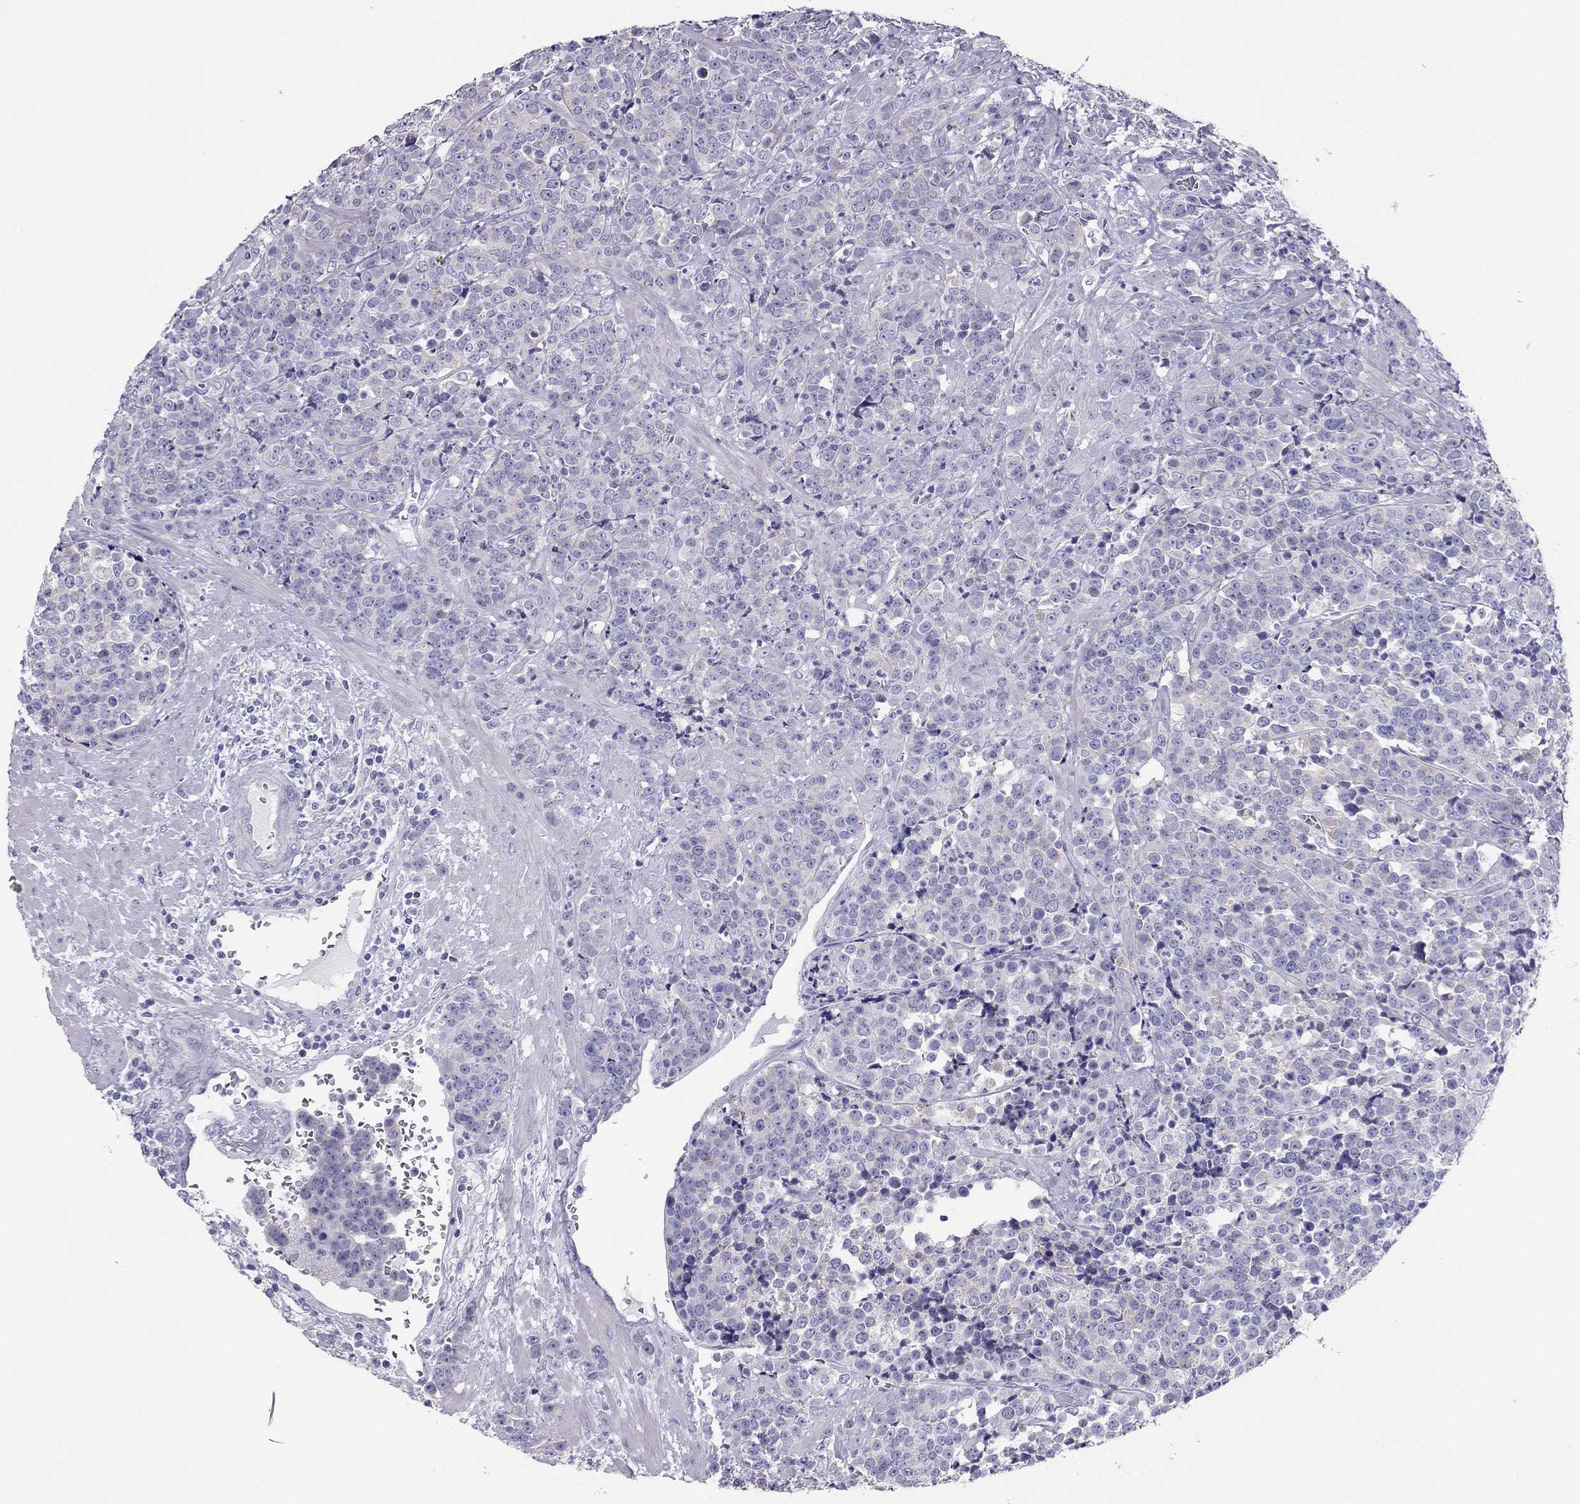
{"staining": {"intensity": "negative", "quantity": "none", "location": "none"}, "tissue": "prostate cancer", "cell_type": "Tumor cells", "image_type": "cancer", "snomed": [{"axis": "morphology", "description": "Adenocarcinoma, NOS"}, {"axis": "topography", "description": "Prostate"}], "caption": "DAB (3,3'-diaminobenzidine) immunohistochemical staining of human prostate cancer (adenocarcinoma) displays no significant positivity in tumor cells. The staining was performed using DAB to visualize the protein expression in brown, while the nuclei were stained in blue with hematoxylin (Magnification: 20x).", "gene": "MAEL", "patient": {"sex": "male", "age": 67}}